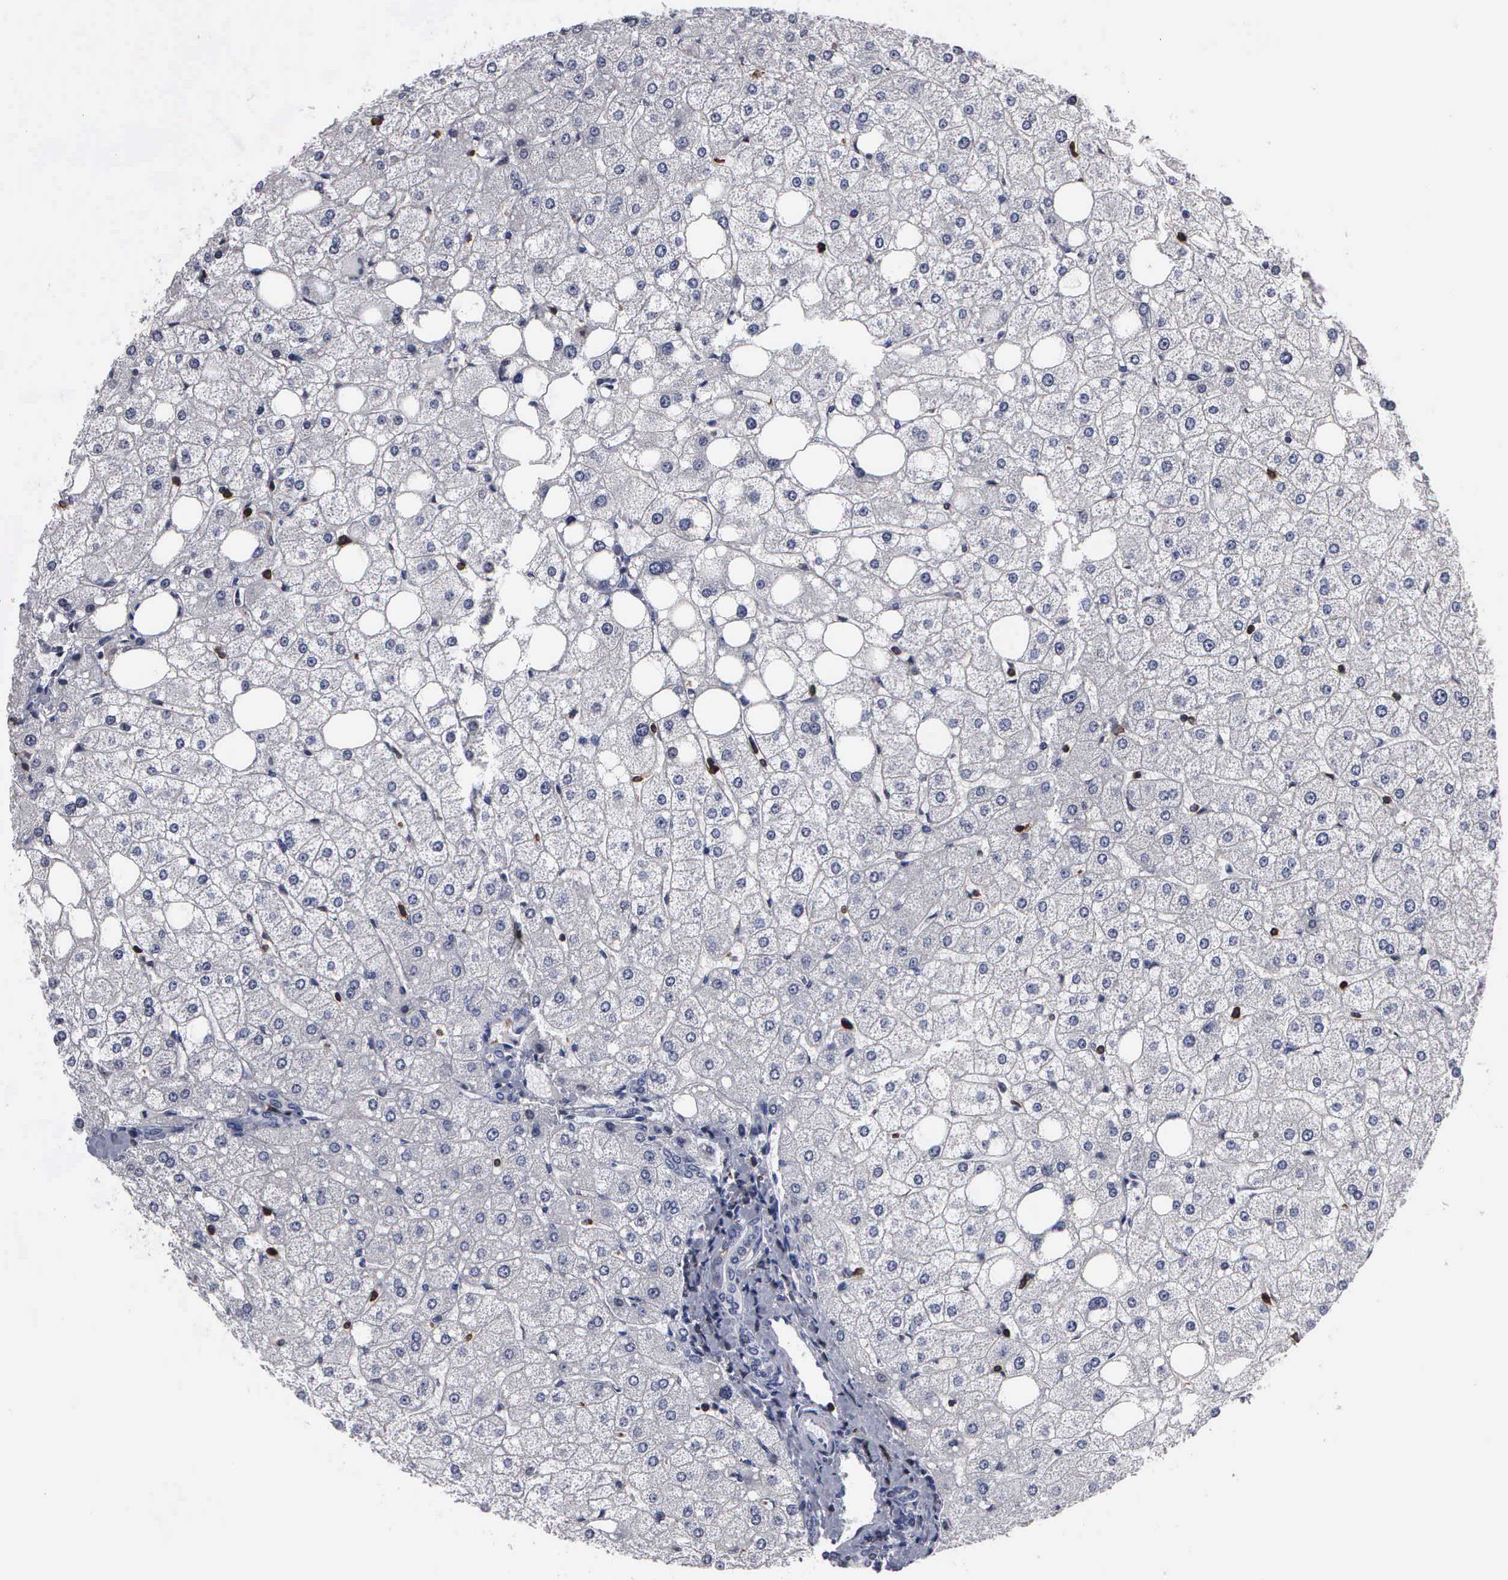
{"staining": {"intensity": "weak", "quantity": "<25%", "location": "nuclear"}, "tissue": "liver", "cell_type": "Cholangiocytes", "image_type": "normal", "snomed": [{"axis": "morphology", "description": "Normal tissue, NOS"}, {"axis": "topography", "description": "Liver"}], "caption": "High magnification brightfield microscopy of normal liver stained with DAB (3,3'-diaminobenzidine) (brown) and counterstained with hematoxylin (blue): cholangiocytes show no significant positivity. (Immunohistochemistry (ihc), brightfield microscopy, high magnification).", "gene": "TRMT5", "patient": {"sex": "male", "age": 35}}